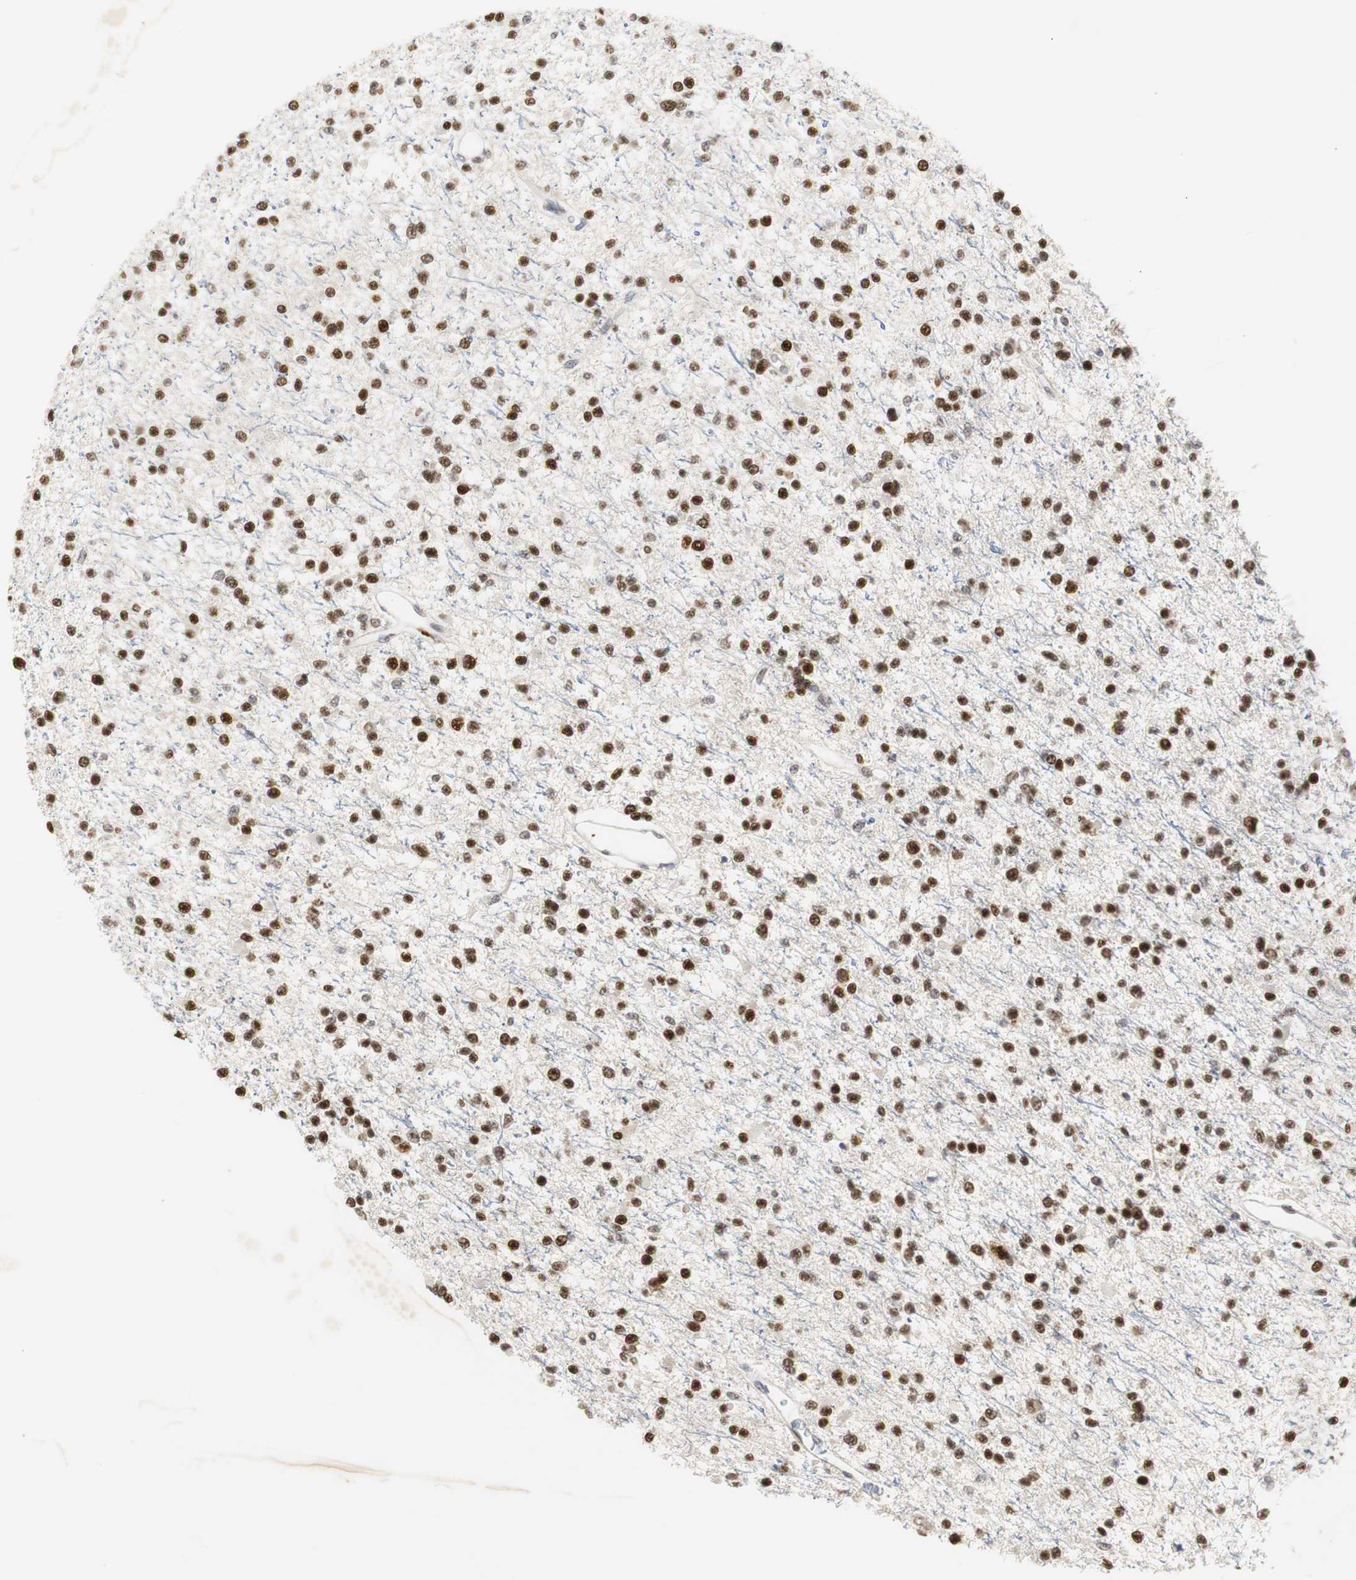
{"staining": {"intensity": "strong", "quantity": ">75%", "location": "nuclear"}, "tissue": "glioma", "cell_type": "Tumor cells", "image_type": "cancer", "snomed": [{"axis": "morphology", "description": "Glioma, malignant, Low grade"}, {"axis": "topography", "description": "Brain"}], "caption": "Malignant glioma (low-grade) was stained to show a protein in brown. There is high levels of strong nuclear positivity in about >75% of tumor cells.", "gene": "ZFC3H1", "patient": {"sex": "female", "age": 22}}